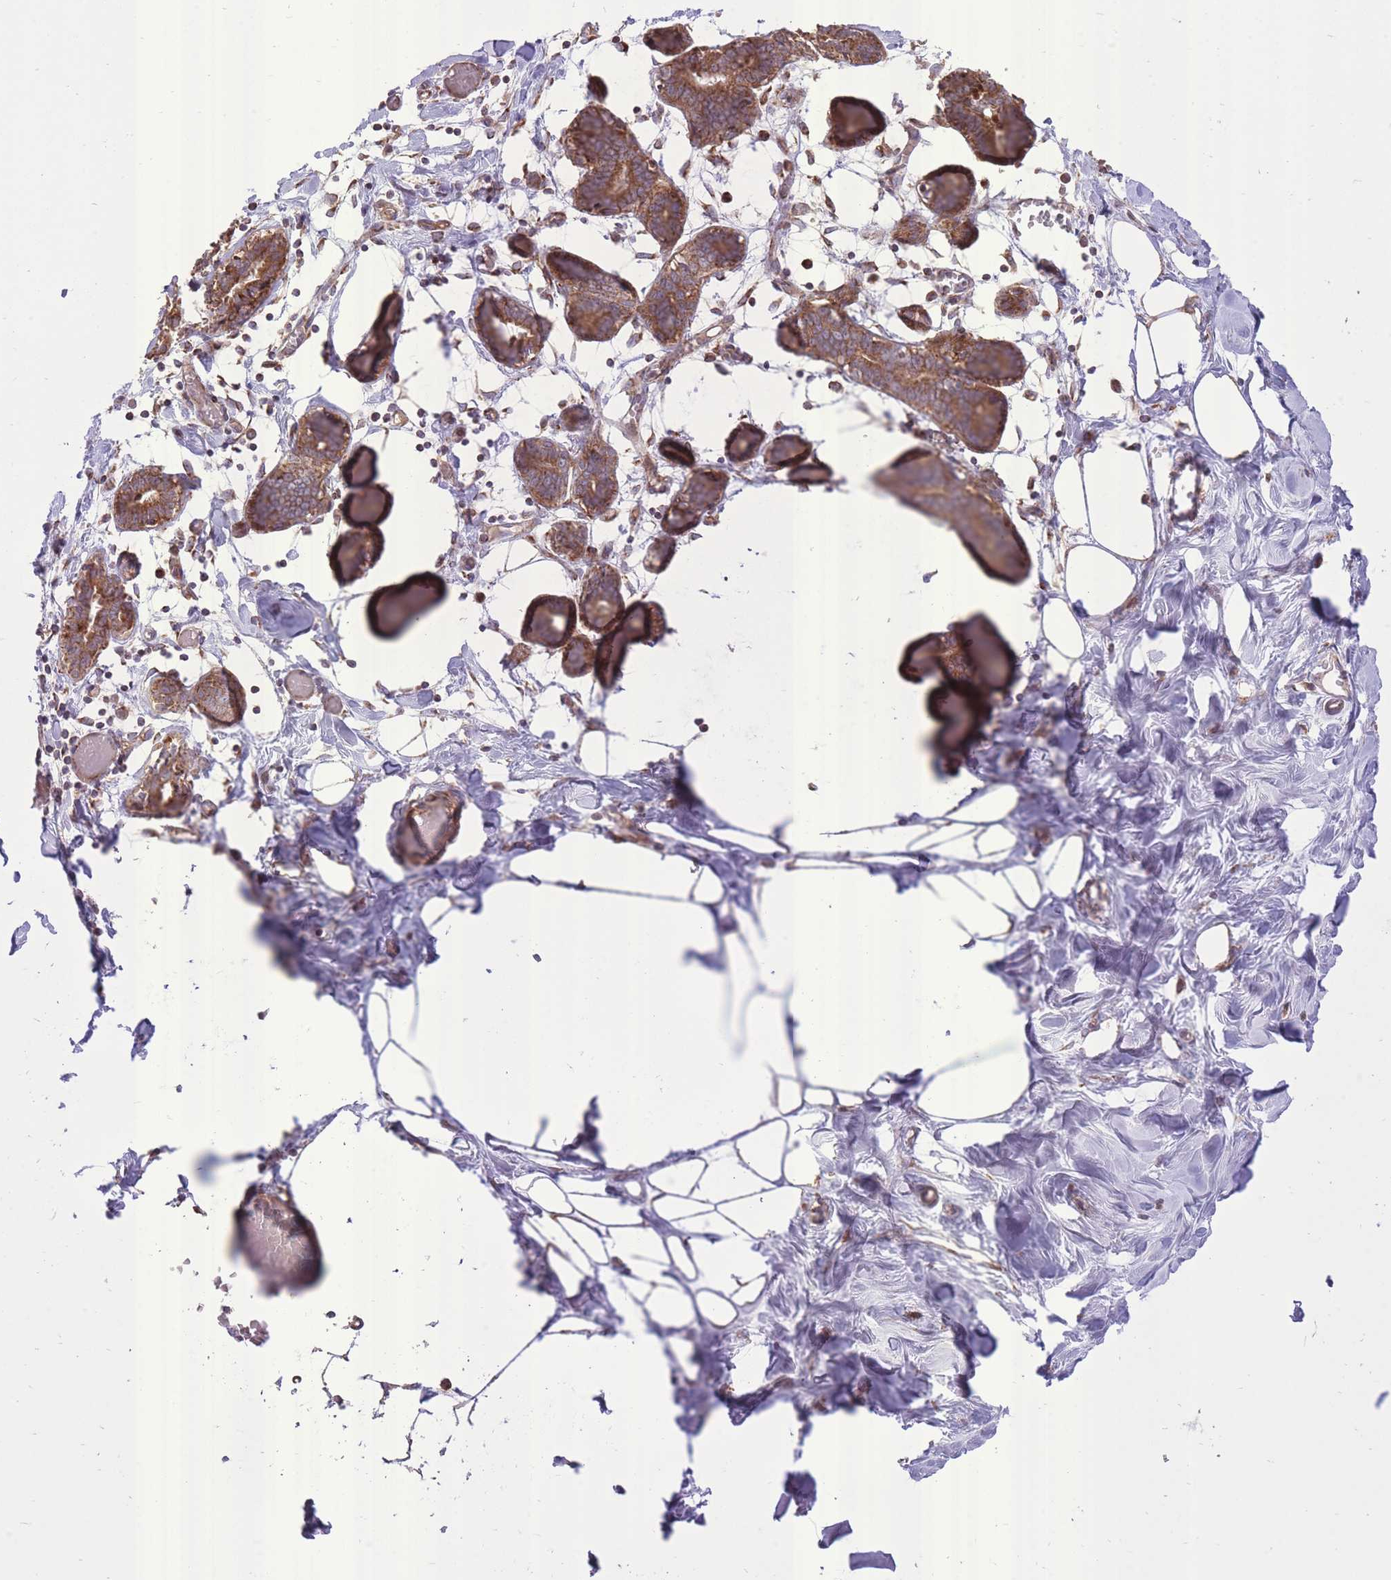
{"staining": {"intensity": "moderate", "quantity": "<25%", "location": "cytoplasmic/membranous"}, "tissue": "breast", "cell_type": "Adipocytes", "image_type": "normal", "snomed": [{"axis": "morphology", "description": "Normal tissue, NOS"}, {"axis": "topography", "description": "Breast"}], "caption": "High-magnification brightfield microscopy of unremarkable breast stained with DAB (brown) and counterstained with hematoxylin (blue). adipocytes exhibit moderate cytoplasmic/membranous staining is seen in about<25% of cells.", "gene": "SLC4A4", "patient": {"sex": "female", "age": 27}}